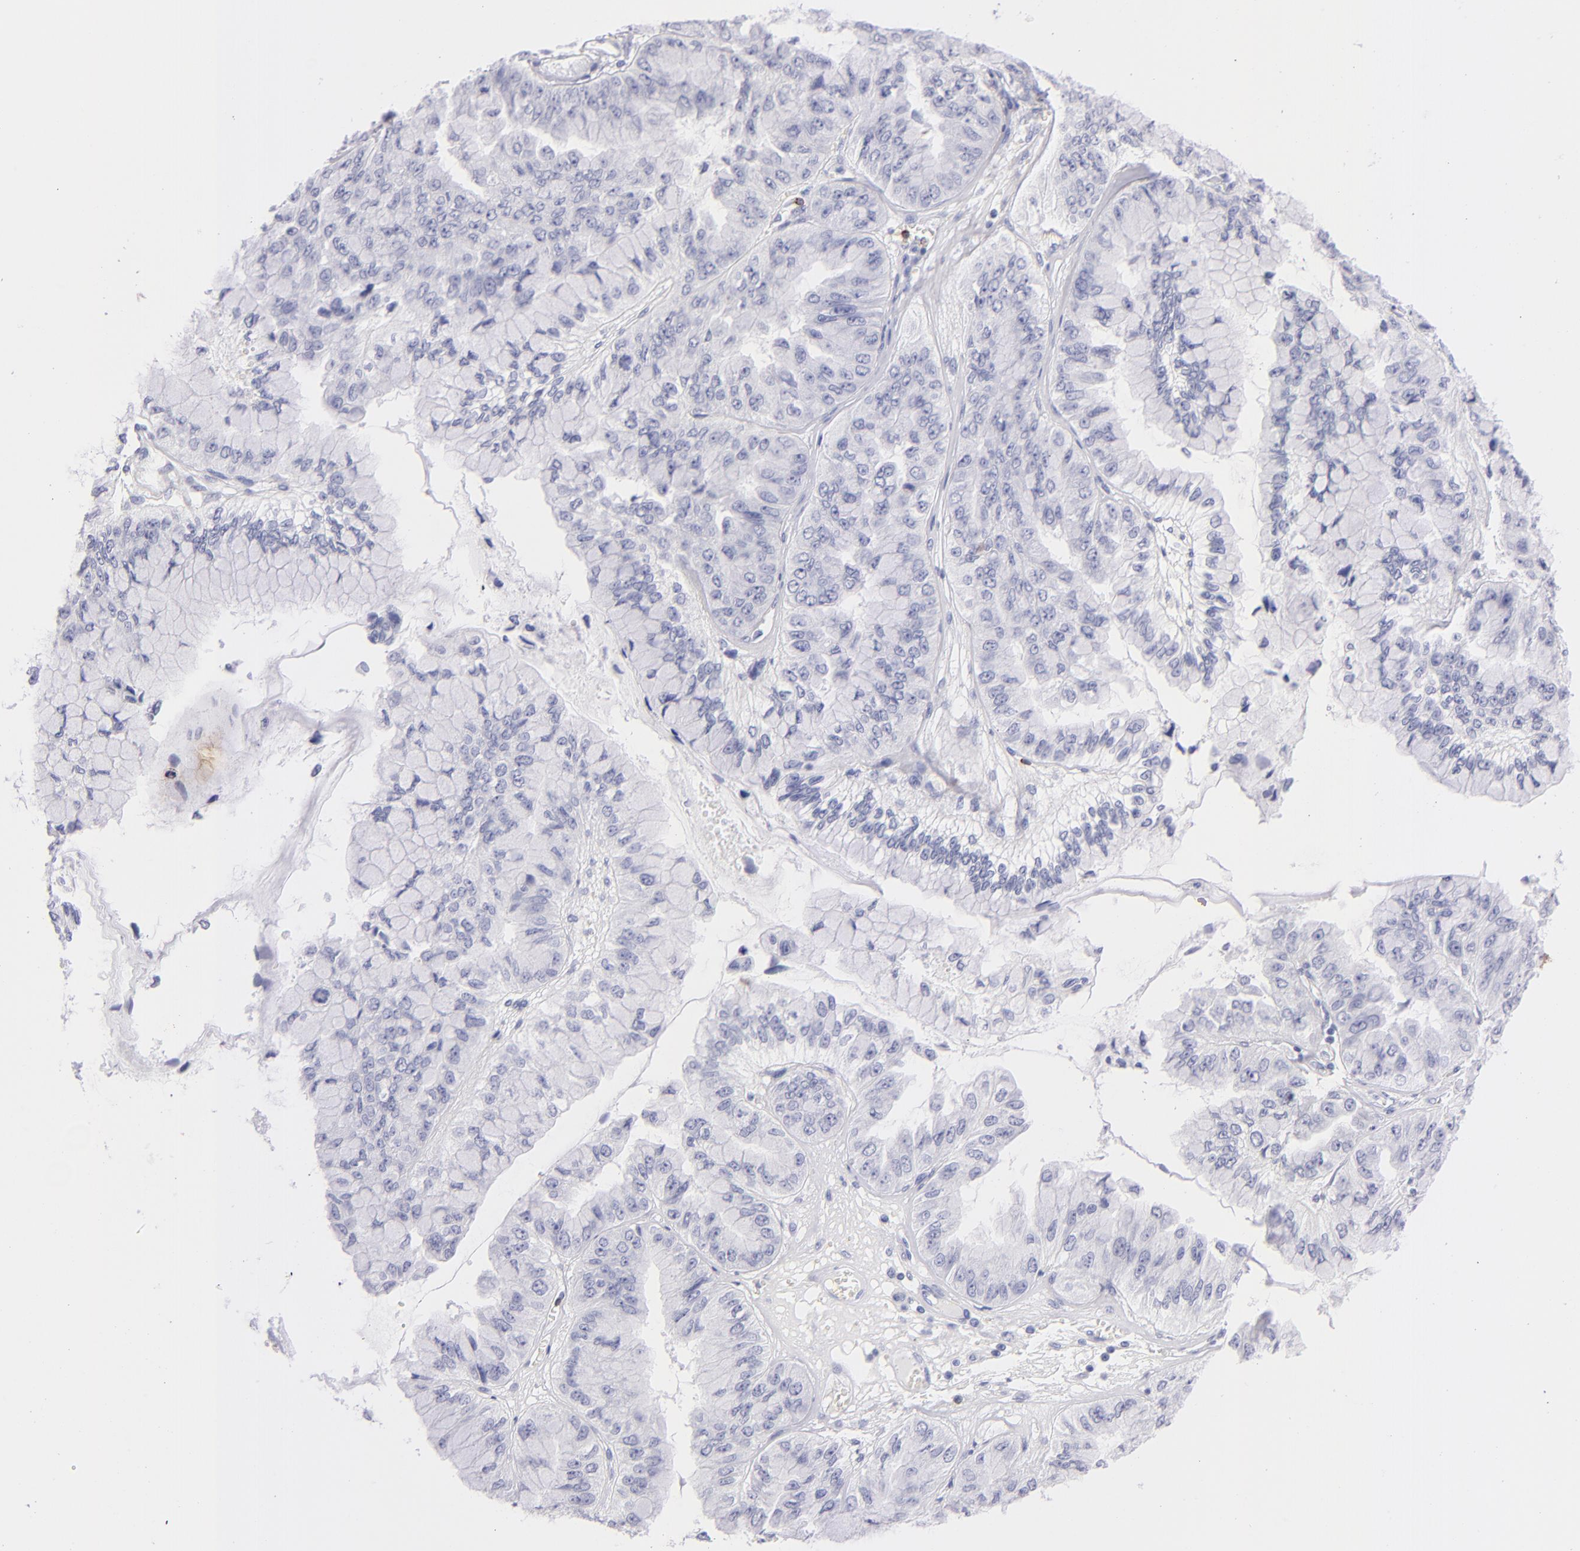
{"staining": {"intensity": "negative", "quantity": "none", "location": "none"}, "tissue": "liver cancer", "cell_type": "Tumor cells", "image_type": "cancer", "snomed": [{"axis": "morphology", "description": "Cholangiocarcinoma"}, {"axis": "topography", "description": "Liver"}], "caption": "Immunohistochemical staining of liver cancer (cholangiocarcinoma) reveals no significant staining in tumor cells.", "gene": "PRF1", "patient": {"sex": "female", "age": 79}}